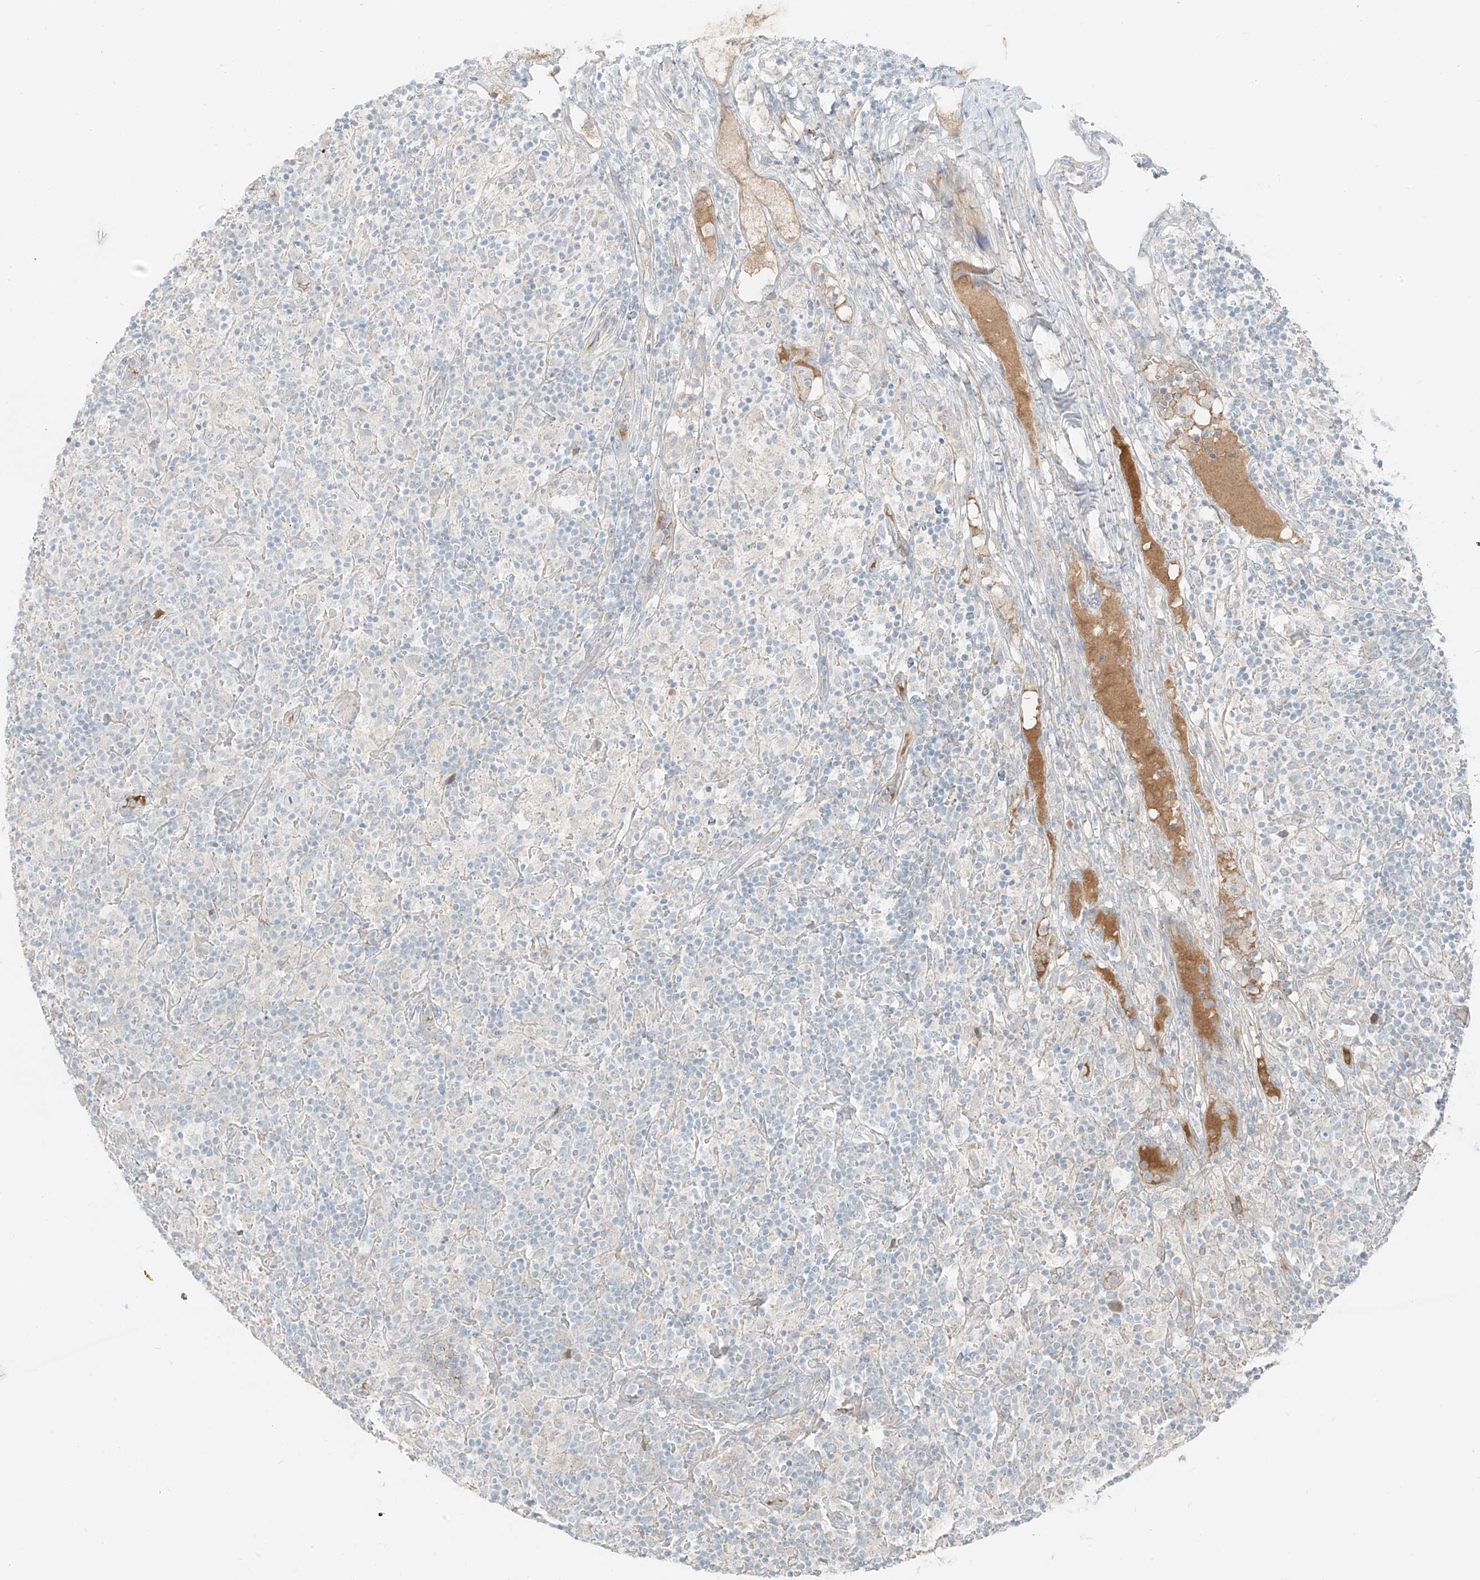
{"staining": {"intensity": "negative", "quantity": "none", "location": "none"}, "tissue": "lymphoma", "cell_type": "Tumor cells", "image_type": "cancer", "snomed": [{"axis": "morphology", "description": "Hodgkin's disease, NOS"}, {"axis": "topography", "description": "Lymph node"}], "caption": "Immunohistochemistry histopathology image of neoplastic tissue: human lymphoma stained with DAB reveals no significant protein staining in tumor cells. (Stains: DAB (3,3'-diaminobenzidine) immunohistochemistry (IHC) with hematoxylin counter stain, Microscopy: brightfield microscopy at high magnification).", "gene": "FSTL1", "patient": {"sex": "male", "age": 70}}